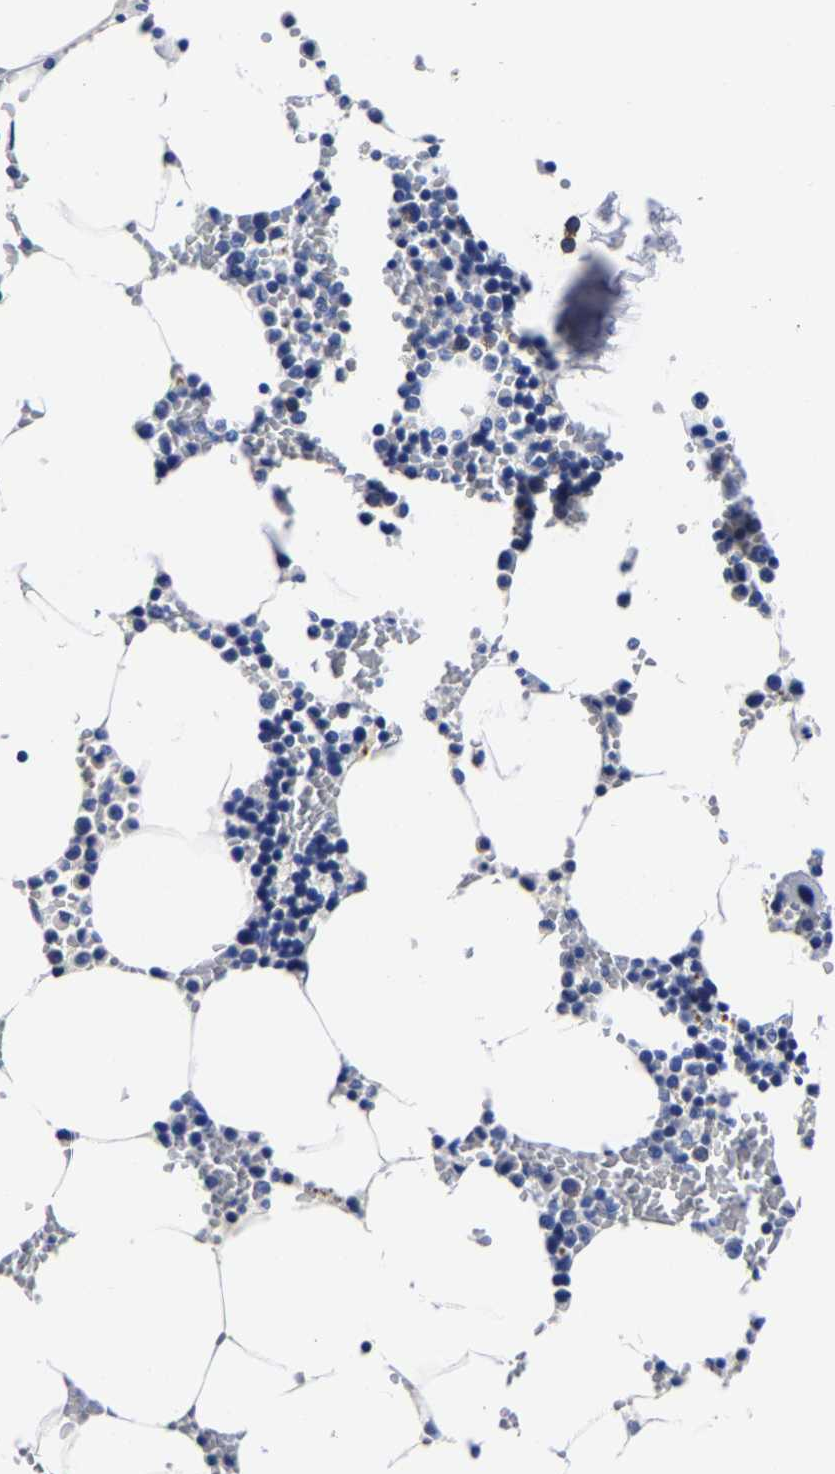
{"staining": {"intensity": "negative", "quantity": "none", "location": "none"}, "tissue": "bone marrow", "cell_type": "Hematopoietic cells", "image_type": "normal", "snomed": [{"axis": "morphology", "description": "Normal tissue, NOS"}, {"axis": "topography", "description": "Bone marrow"}], "caption": "Unremarkable bone marrow was stained to show a protein in brown. There is no significant positivity in hematopoietic cells.", "gene": "CPA2", "patient": {"sex": "male", "age": 70}}